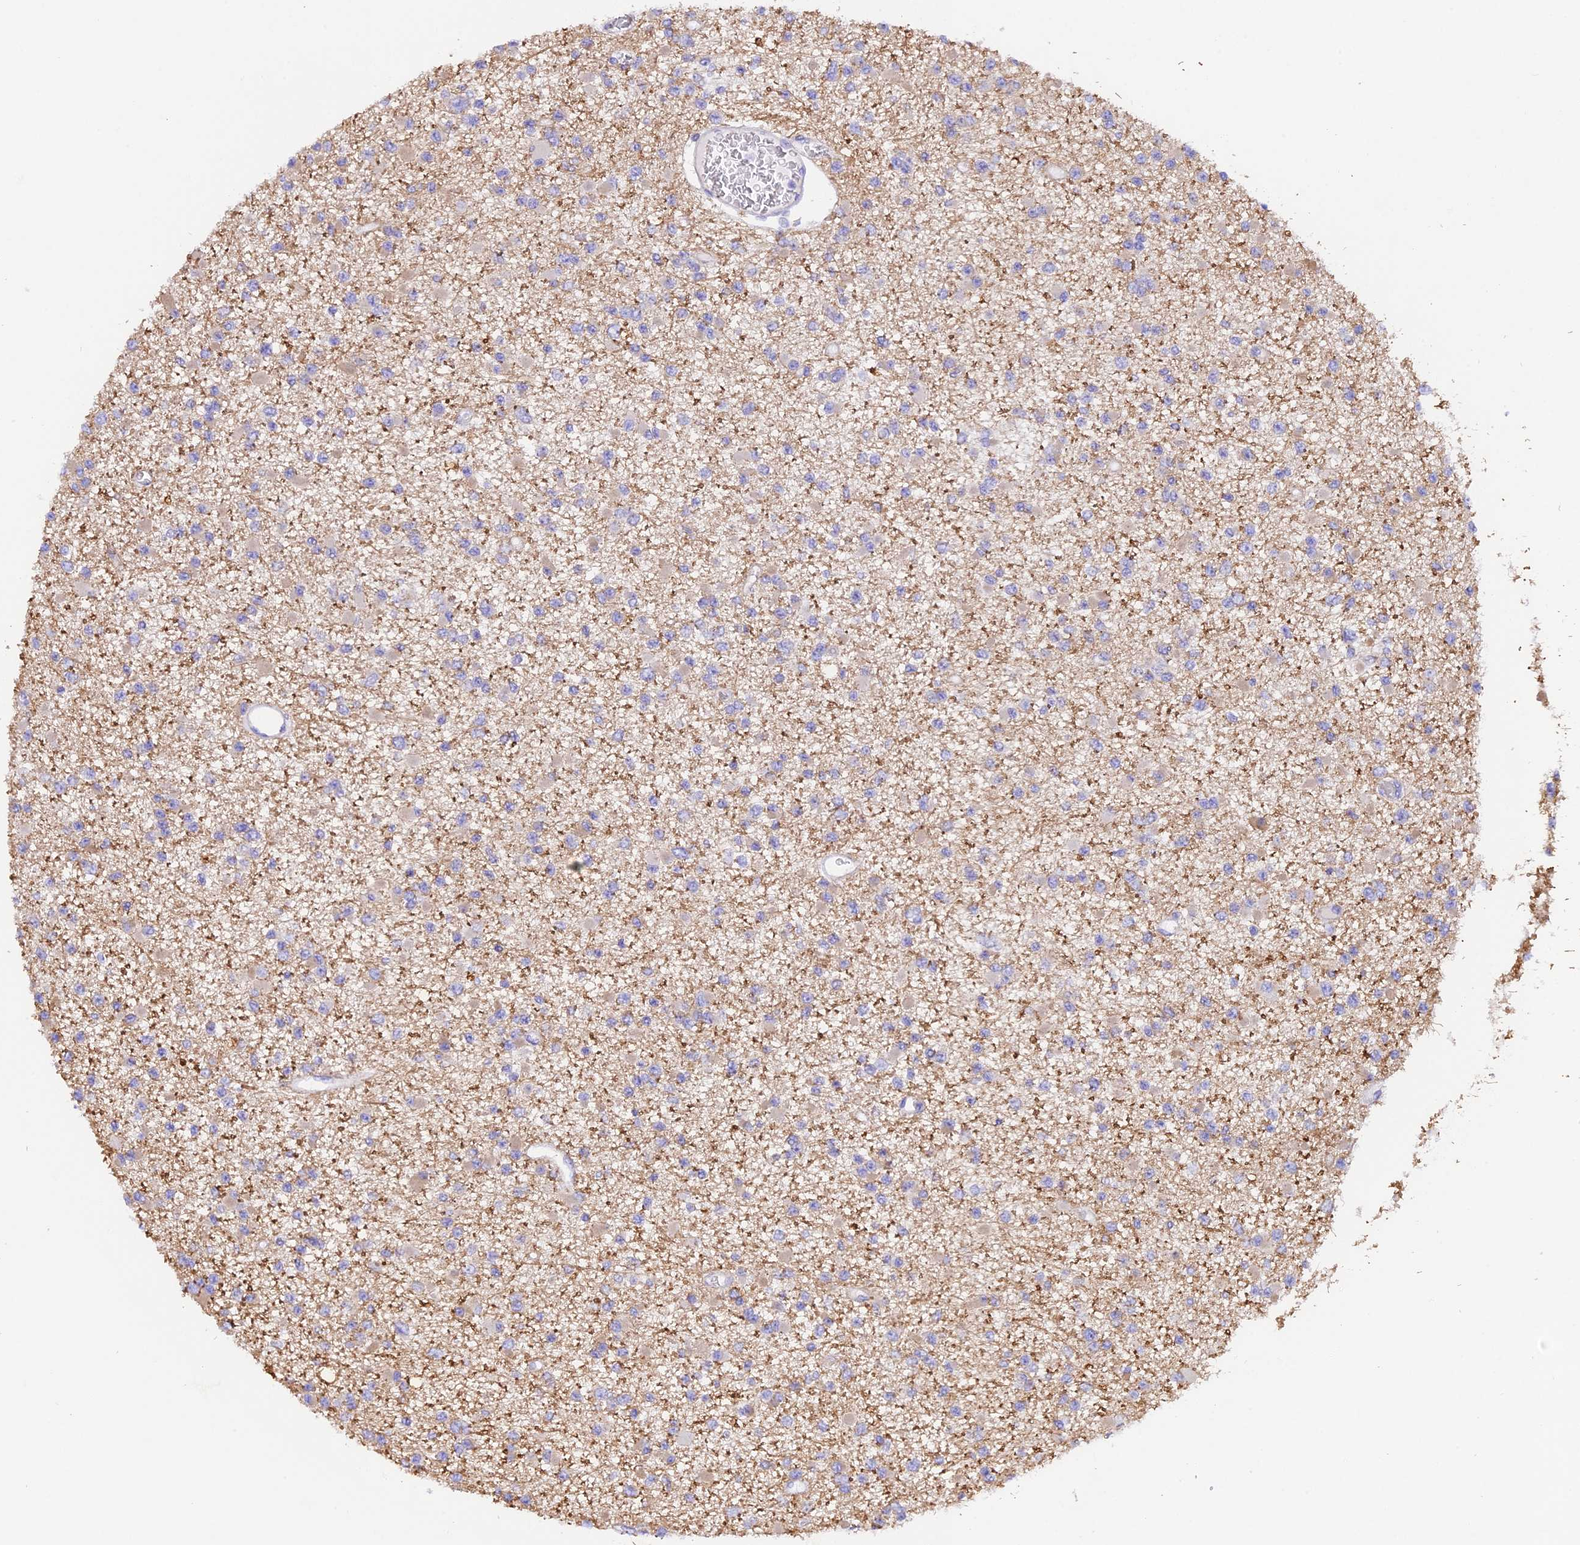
{"staining": {"intensity": "negative", "quantity": "none", "location": "none"}, "tissue": "glioma", "cell_type": "Tumor cells", "image_type": "cancer", "snomed": [{"axis": "morphology", "description": "Glioma, malignant, Low grade"}, {"axis": "topography", "description": "Brain"}], "caption": "A high-resolution photomicrograph shows IHC staining of malignant low-grade glioma, which exhibits no significant expression in tumor cells. (Stains: DAB (3,3'-diaminobenzidine) immunohistochemistry (IHC) with hematoxylin counter stain, Microscopy: brightfield microscopy at high magnification).", "gene": "FAM193A", "patient": {"sex": "female", "age": 22}}